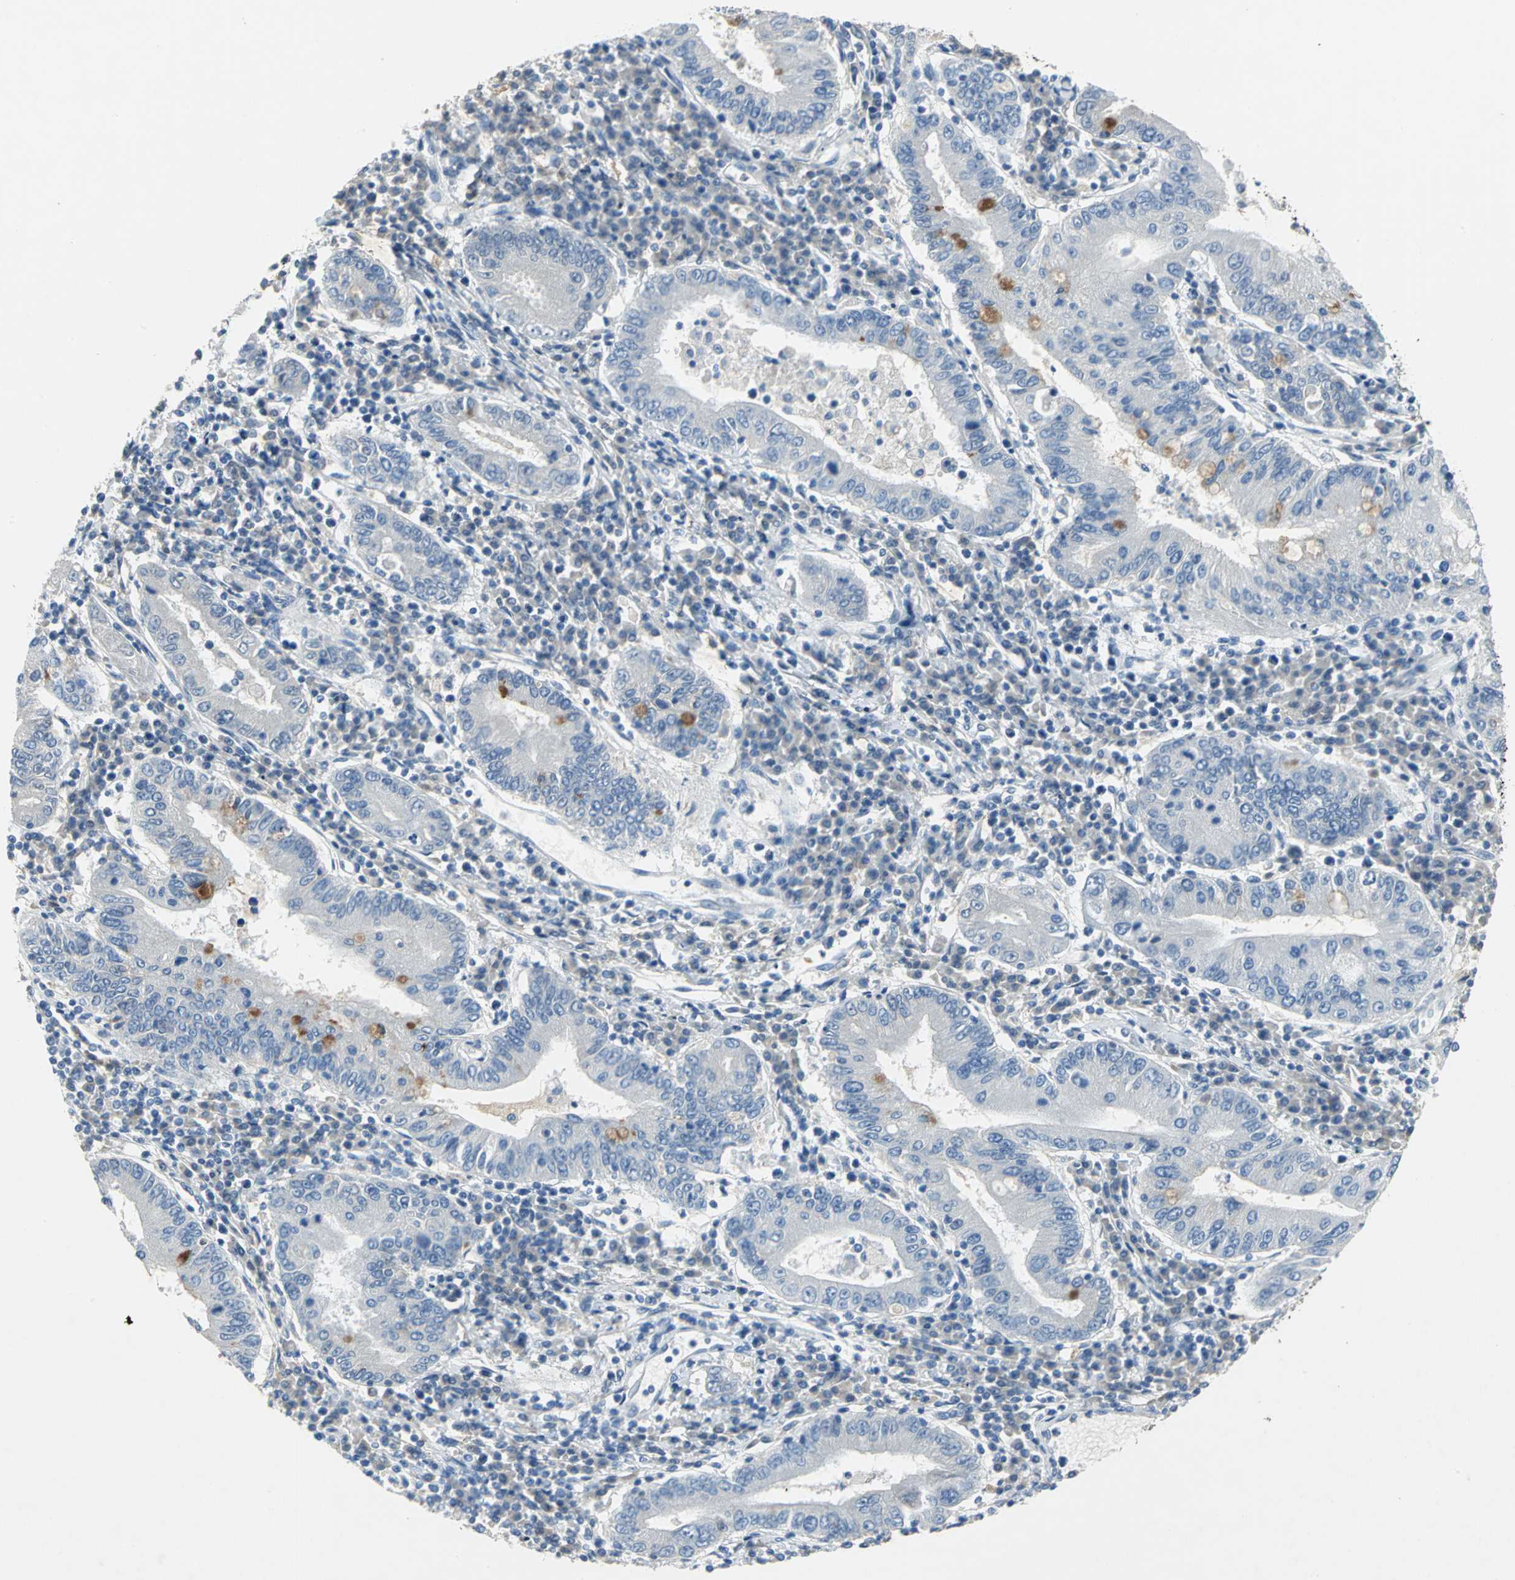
{"staining": {"intensity": "moderate", "quantity": "<25%", "location": "cytoplasmic/membranous"}, "tissue": "stomach cancer", "cell_type": "Tumor cells", "image_type": "cancer", "snomed": [{"axis": "morphology", "description": "Normal tissue, NOS"}, {"axis": "morphology", "description": "Adenocarcinoma, NOS"}, {"axis": "topography", "description": "Esophagus"}, {"axis": "topography", "description": "Stomach, upper"}, {"axis": "topography", "description": "Peripheral nerve tissue"}], "caption": "Immunohistochemical staining of human stomach cancer demonstrates low levels of moderate cytoplasmic/membranous positivity in about <25% of tumor cells. Immunohistochemistry stains the protein of interest in brown and the nuclei are stained blue.", "gene": "PTGDS", "patient": {"sex": "male", "age": 62}}